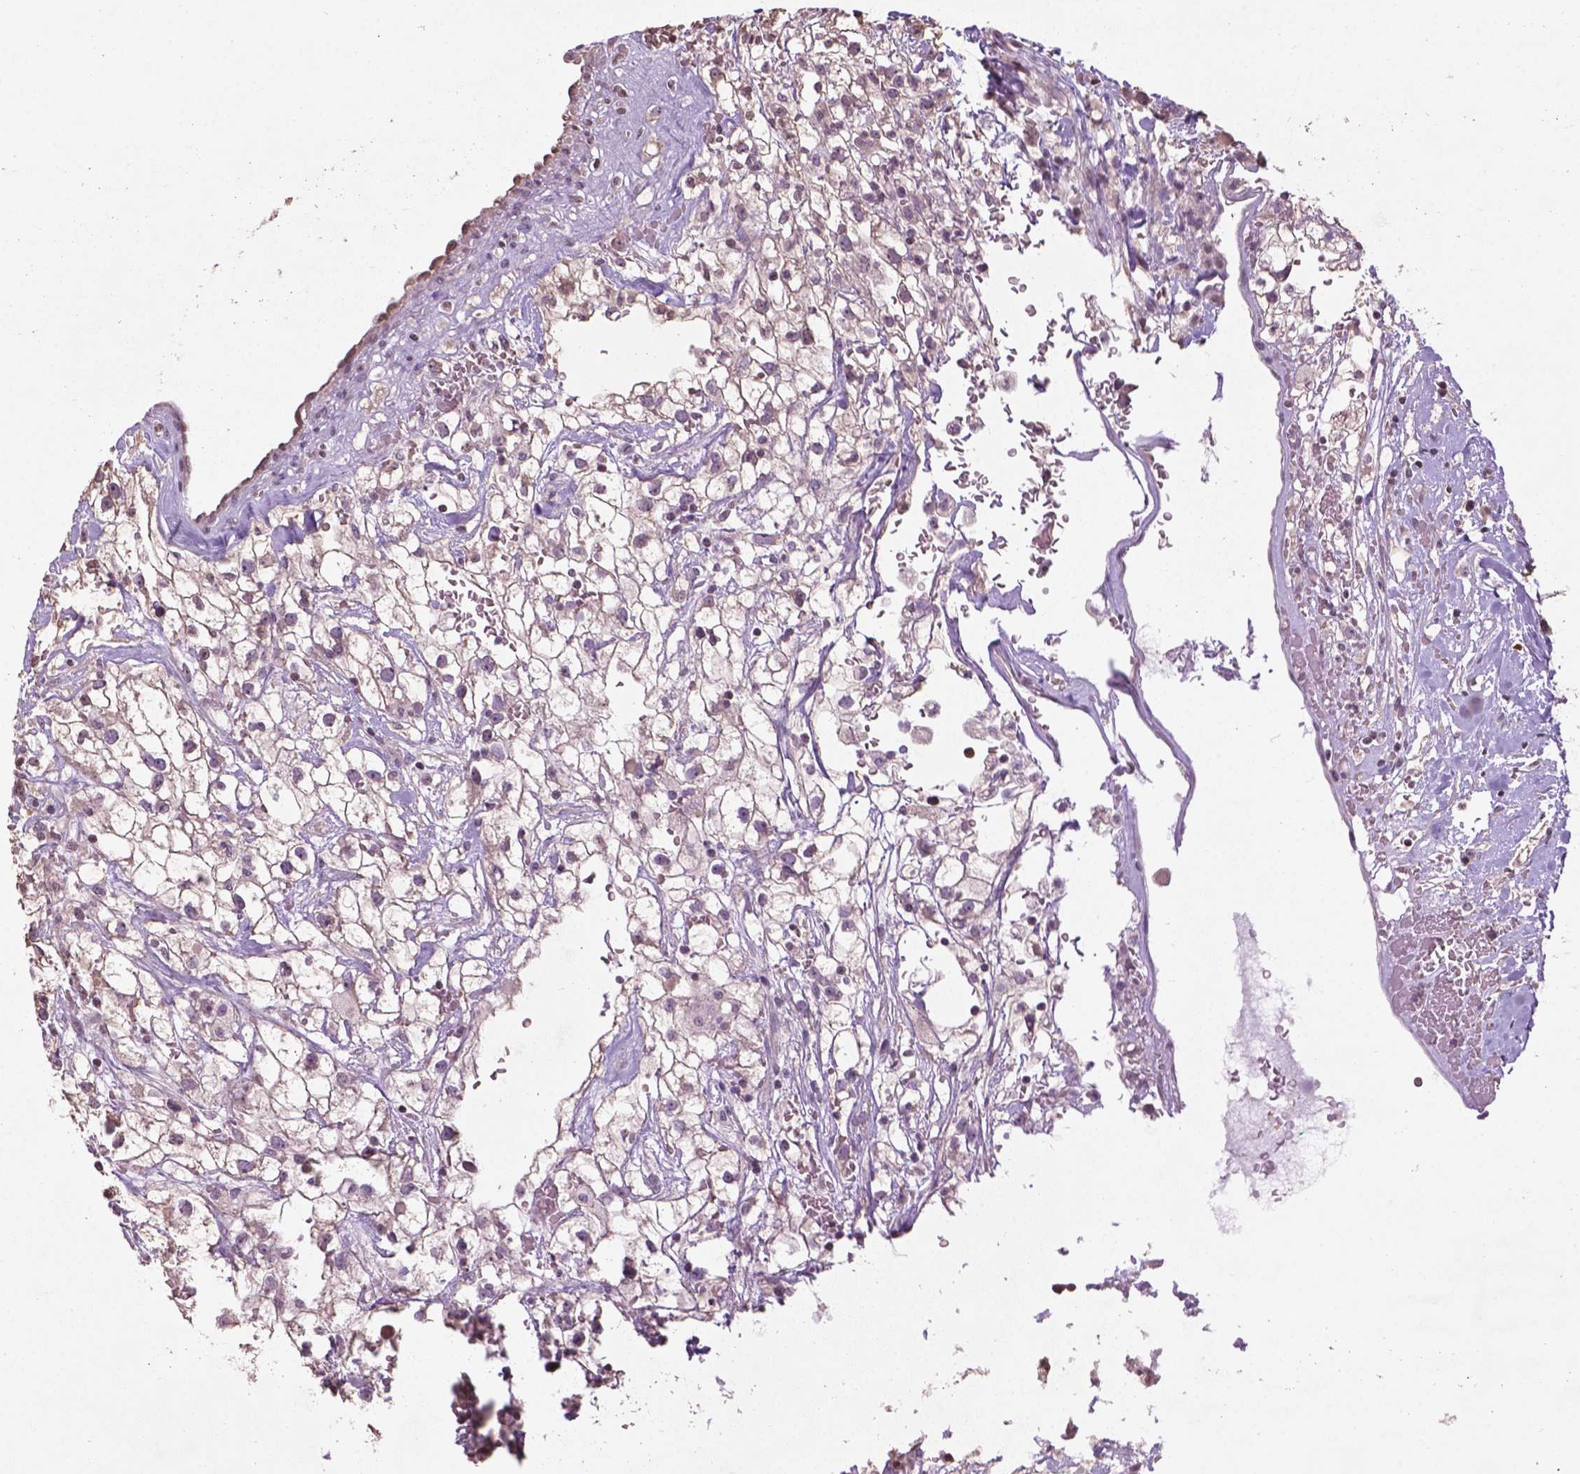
{"staining": {"intensity": "negative", "quantity": "none", "location": "none"}, "tissue": "renal cancer", "cell_type": "Tumor cells", "image_type": "cancer", "snomed": [{"axis": "morphology", "description": "Adenocarcinoma, NOS"}, {"axis": "topography", "description": "Kidney"}], "caption": "There is no significant positivity in tumor cells of adenocarcinoma (renal).", "gene": "NTNG2", "patient": {"sex": "male", "age": 59}}